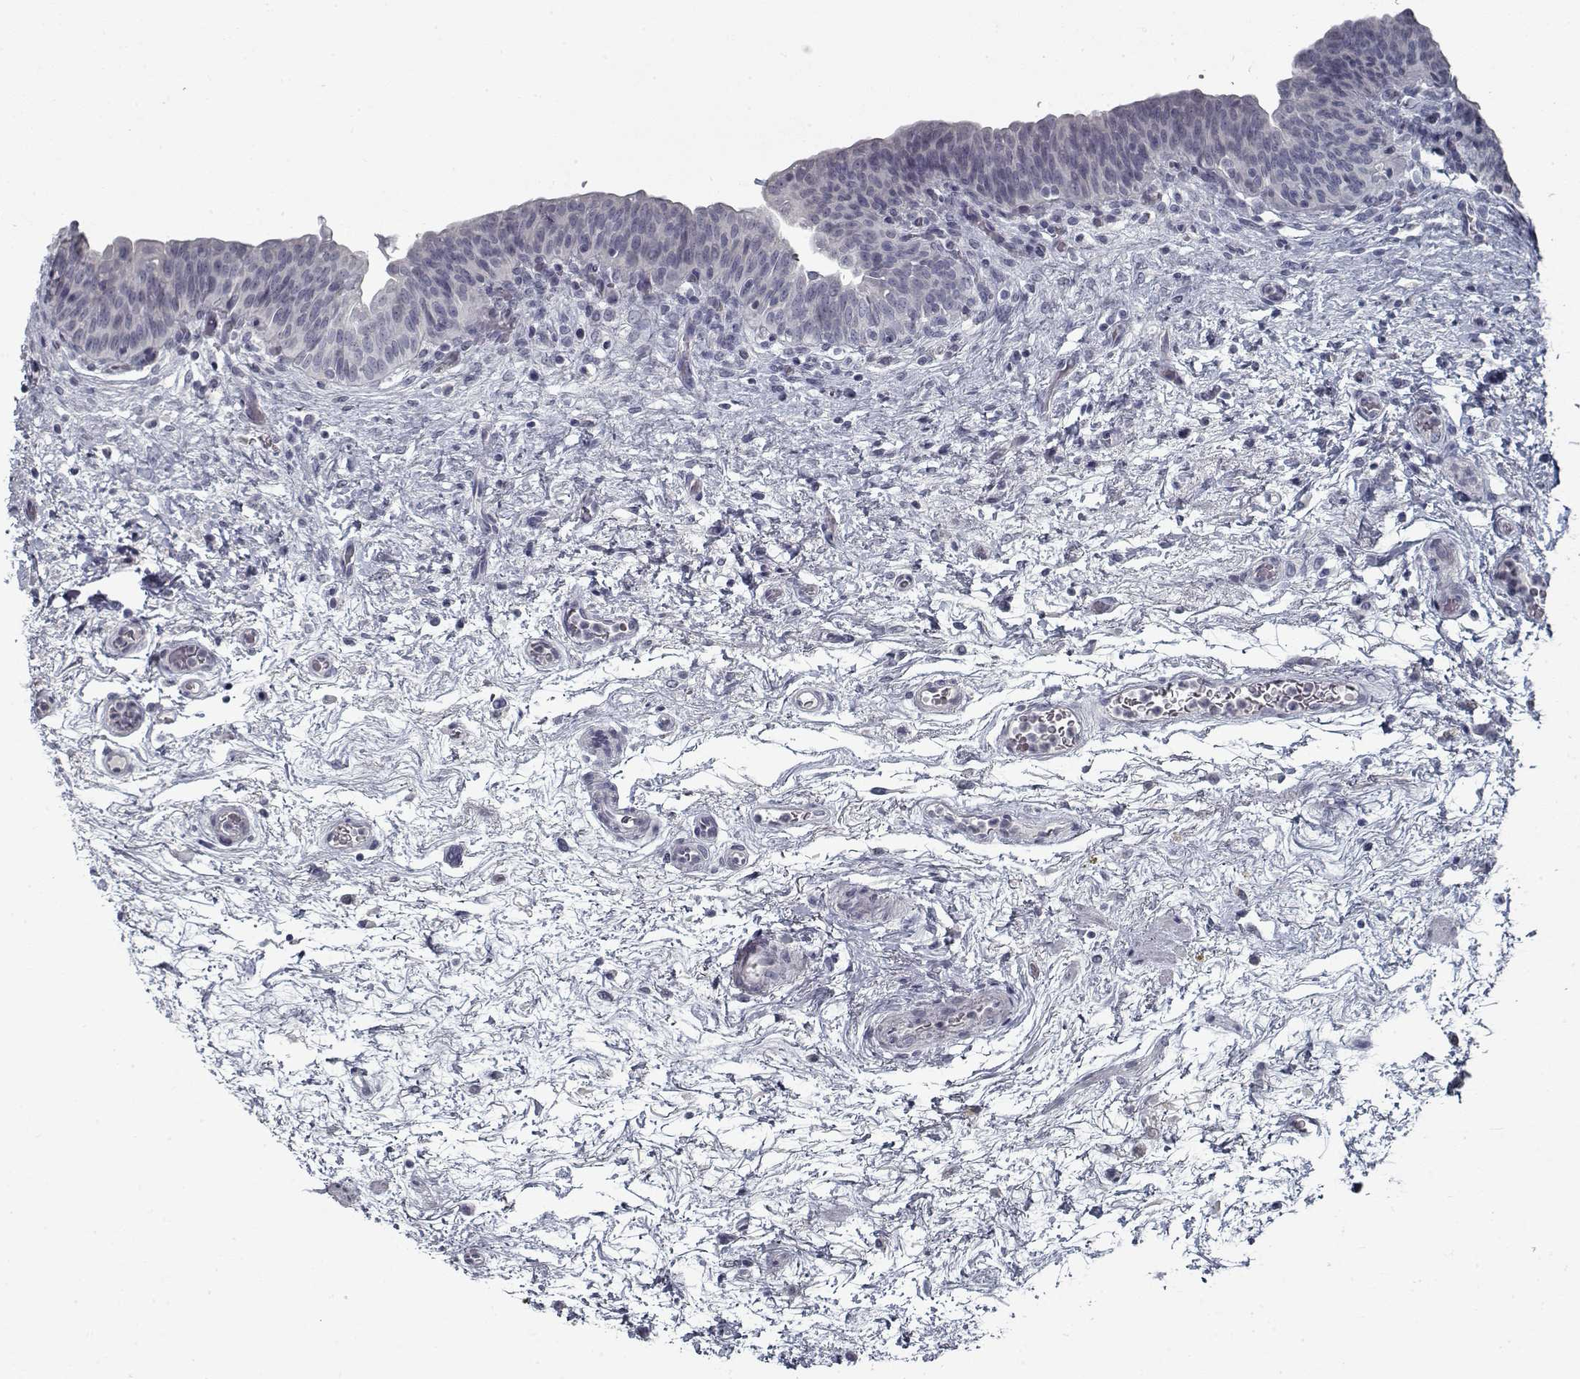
{"staining": {"intensity": "negative", "quantity": "none", "location": "none"}, "tissue": "urinary bladder", "cell_type": "Urothelial cells", "image_type": "normal", "snomed": [{"axis": "morphology", "description": "Normal tissue, NOS"}, {"axis": "topography", "description": "Urinary bladder"}], "caption": "Immunohistochemistry (IHC) micrograph of normal urinary bladder stained for a protein (brown), which displays no staining in urothelial cells. Nuclei are stained in blue.", "gene": "GAD2", "patient": {"sex": "male", "age": 69}}